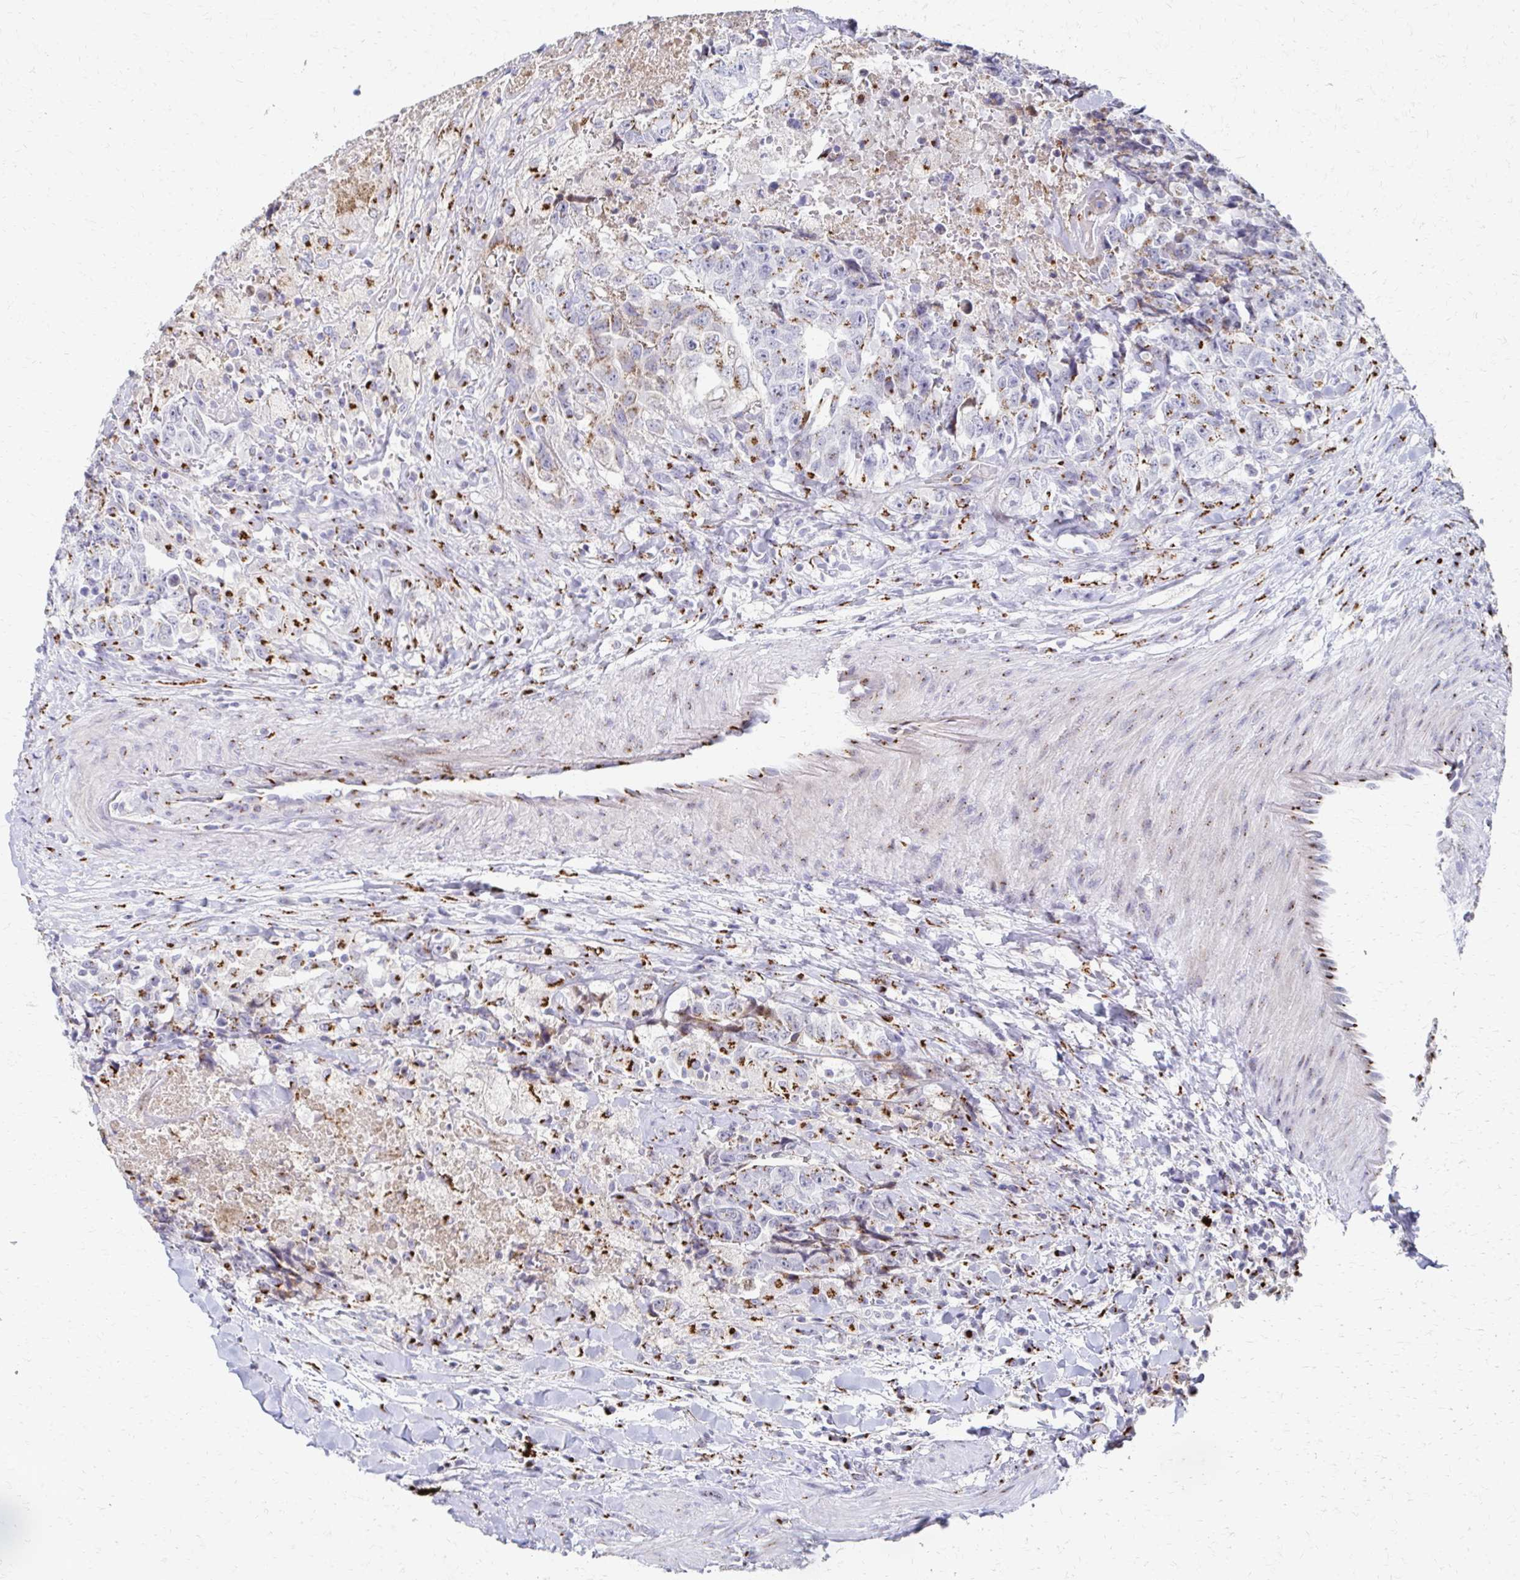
{"staining": {"intensity": "moderate", "quantity": "<25%", "location": "cytoplasmic/membranous"}, "tissue": "testis cancer", "cell_type": "Tumor cells", "image_type": "cancer", "snomed": [{"axis": "morphology", "description": "Carcinoma, Embryonal, NOS"}, {"axis": "topography", "description": "Testis"}], "caption": "This micrograph shows immunohistochemistry (IHC) staining of human testis cancer (embryonal carcinoma), with low moderate cytoplasmic/membranous expression in approximately <25% of tumor cells.", "gene": "TM9SF1", "patient": {"sex": "male", "age": 24}}